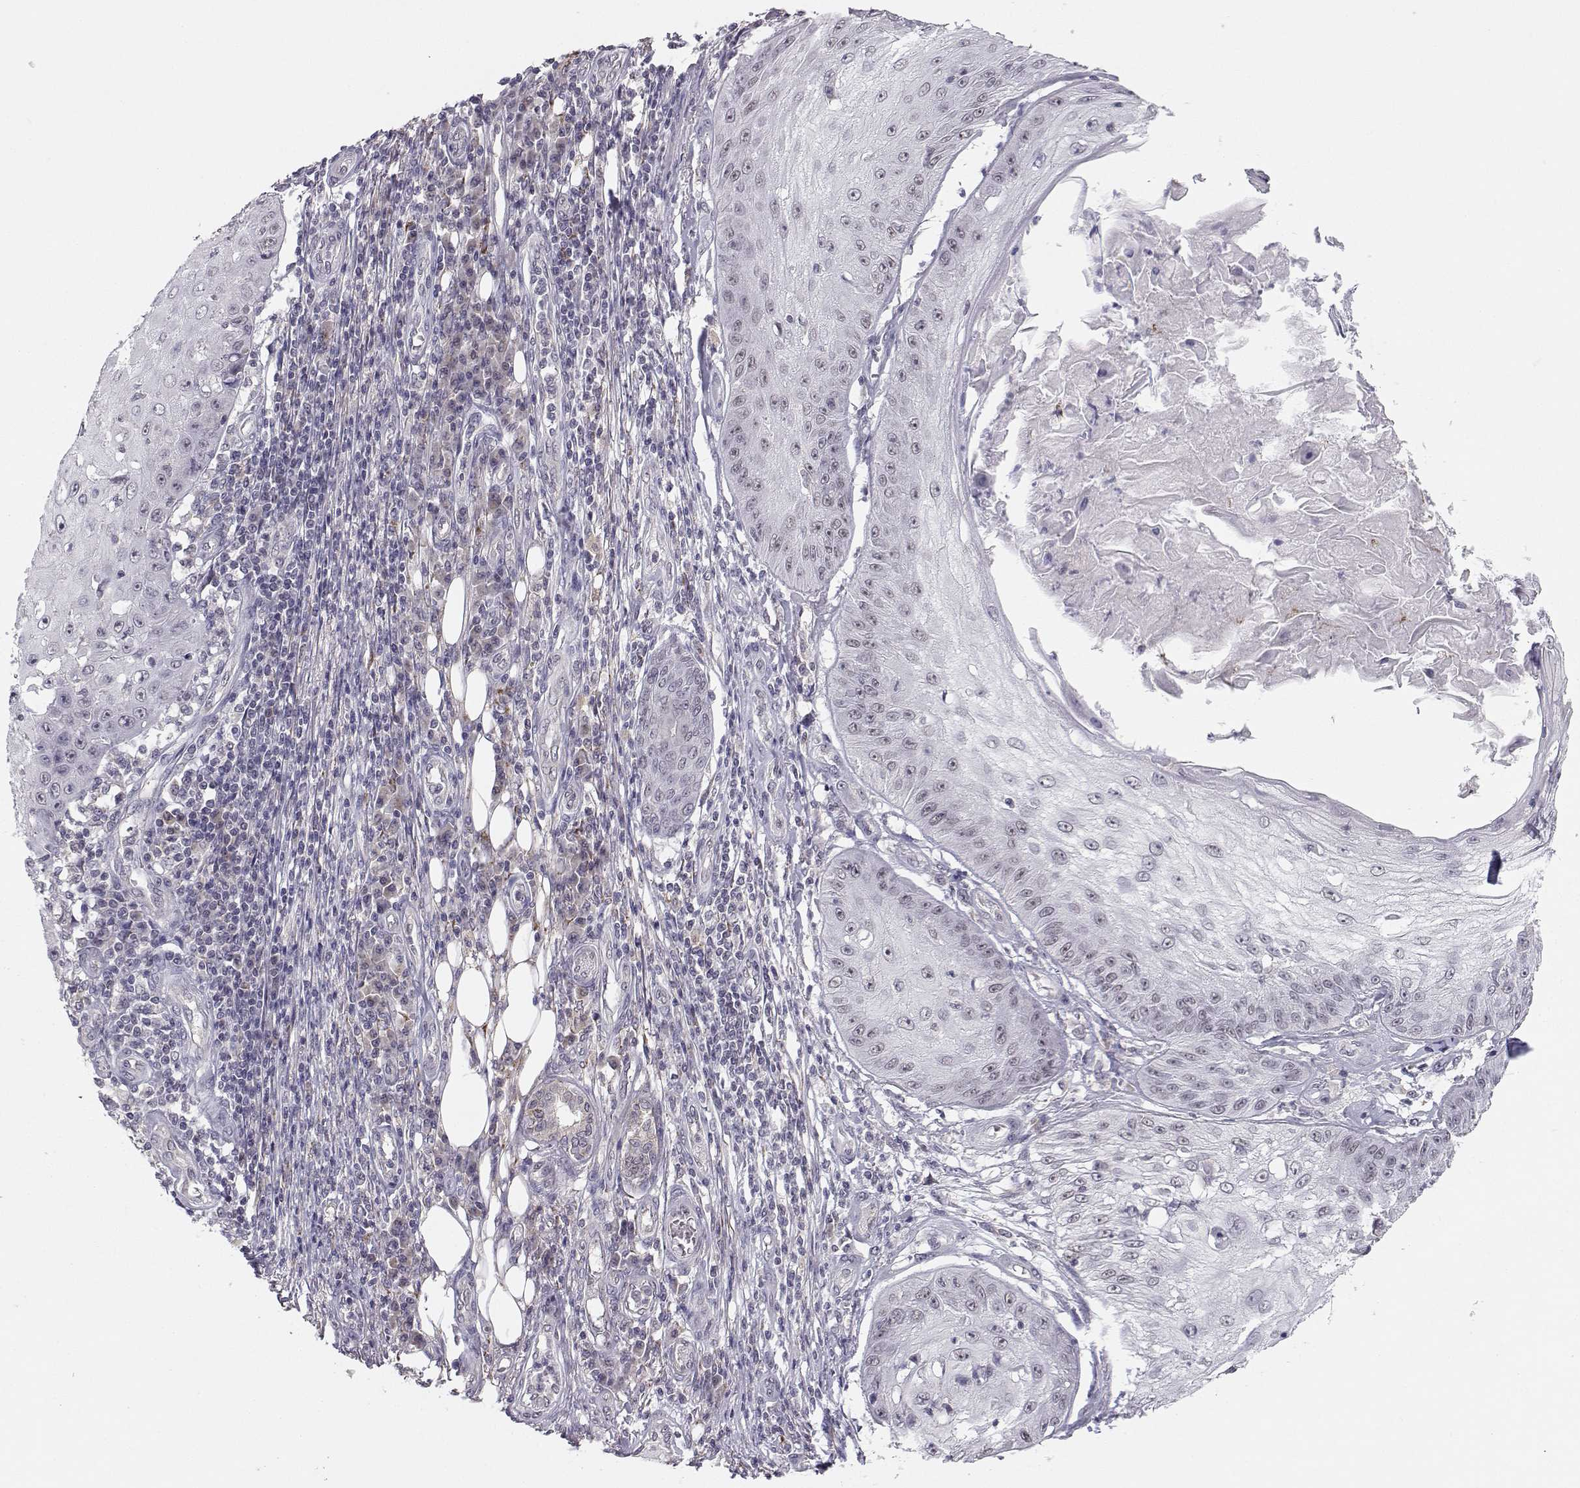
{"staining": {"intensity": "negative", "quantity": "none", "location": "none"}, "tissue": "skin cancer", "cell_type": "Tumor cells", "image_type": "cancer", "snomed": [{"axis": "morphology", "description": "Squamous cell carcinoma, NOS"}, {"axis": "topography", "description": "Skin"}], "caption": "IHC image of squamous cell carcinoma (skin) stained for a protein (brown), which exhibits no expression in tumor cells.", "gene": "KIF13B", "patient": {"sex": "male", "age": 70}}